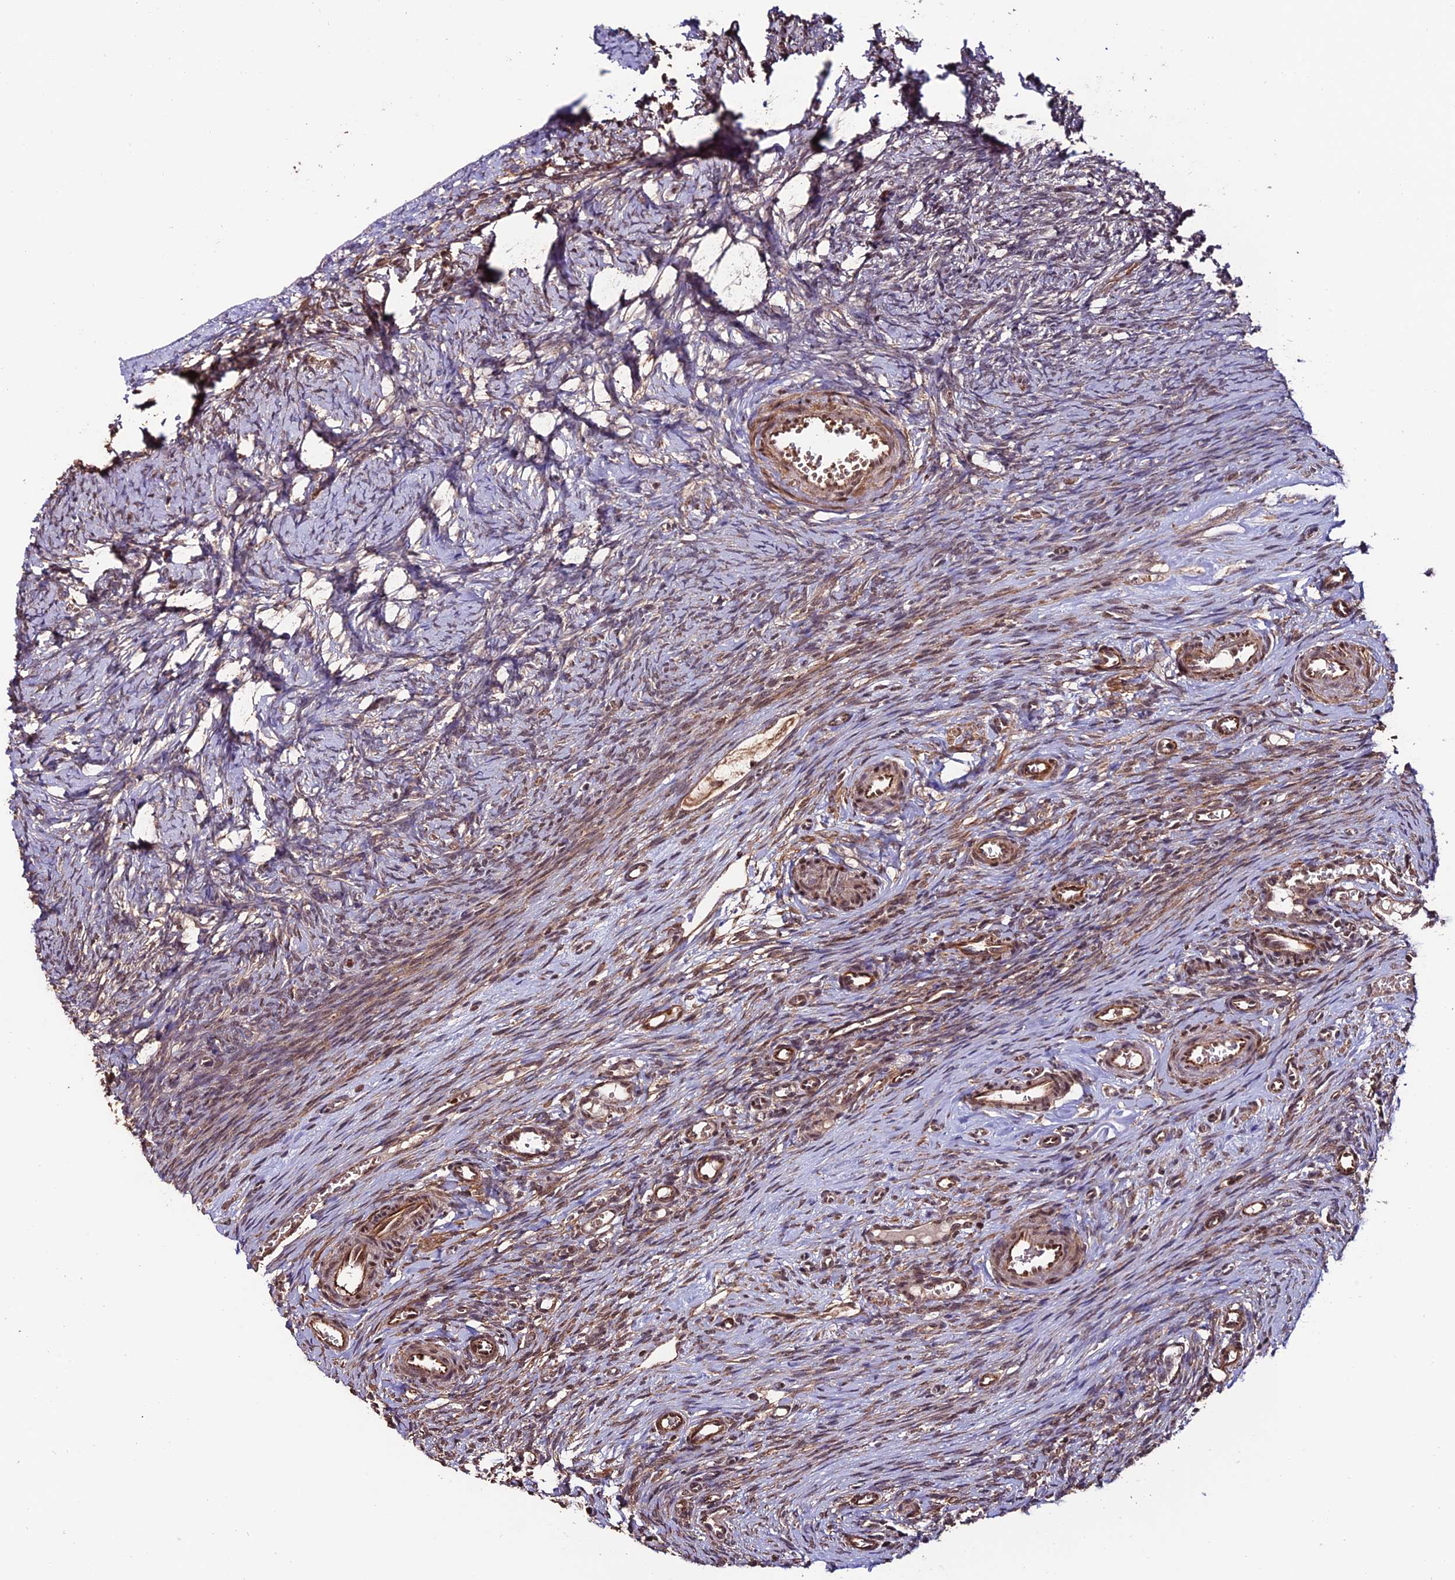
{"staining": {"intensity": "moderate", "quantity": "<25%", "location": "cytoplasmic/membranous,nuclear"}, "tissue": "ovary", "cell_type": "Ovarian stroma cells", "image_type": "normal", "snomed": [{"axis": "morphology", "description": "Adenocarcinoma, NOS"}, {"axis": "topography", "description": "Endometrium"}], "caption": "A photomicrograph showing moderate cytoplasmic/membranous,nuclear expression in about <25% of ovarian stroma cells in unremarkable ovary, as visualized by brown immunohistochemical staining.", "gene": "CABIN1", "patient": {"sex": "female", "age": 32}}